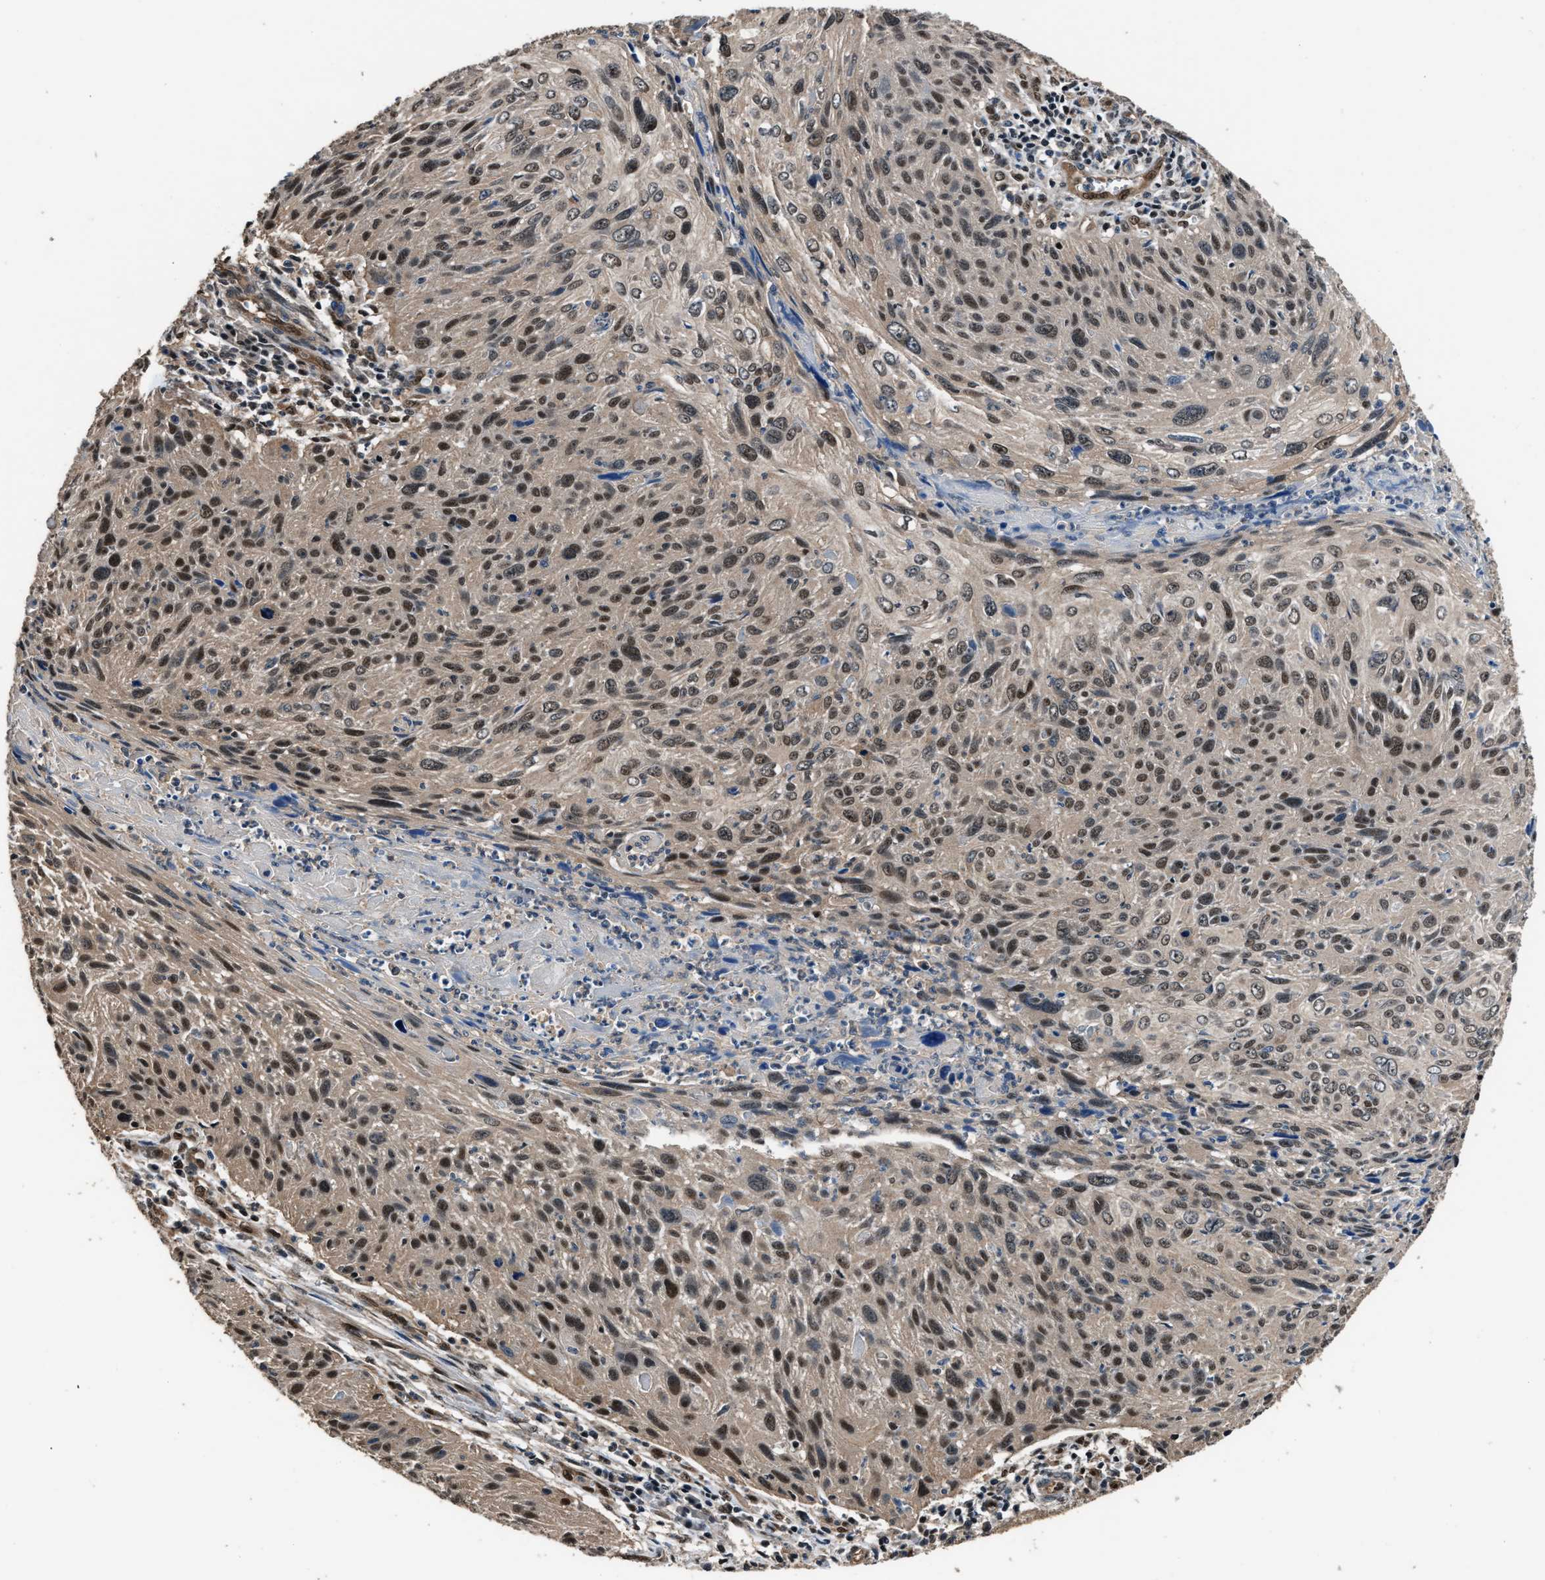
{"staining": {"intensity": "moderate", "quantity": ">75%", "location": "cytoplasmic/membranous,nuclear"}, "tissue": "cervical cancer", "cell_type": "Tumor cells", "image_type": "cancer", "snomed": [{"axis": "morphology", "description": "Squamous cell carcinoma, NOS"}, {"axis": "topography", "description": "Cervix"}], "caption": "Protein expression analysis of squamous cell carcinoma (cervical) displays moderate cytoplasmic/membranous and nuclear staining in approximately >75% of tumor cells. The protein of interest is stained brown, and the nuclei are stained in blue (DAB (3,3'-diaminobenzidine) IHC with brightfield microscopy, high magnification).", "gene": "DFFA", "patient": {"sex": "female", "age": 51}}